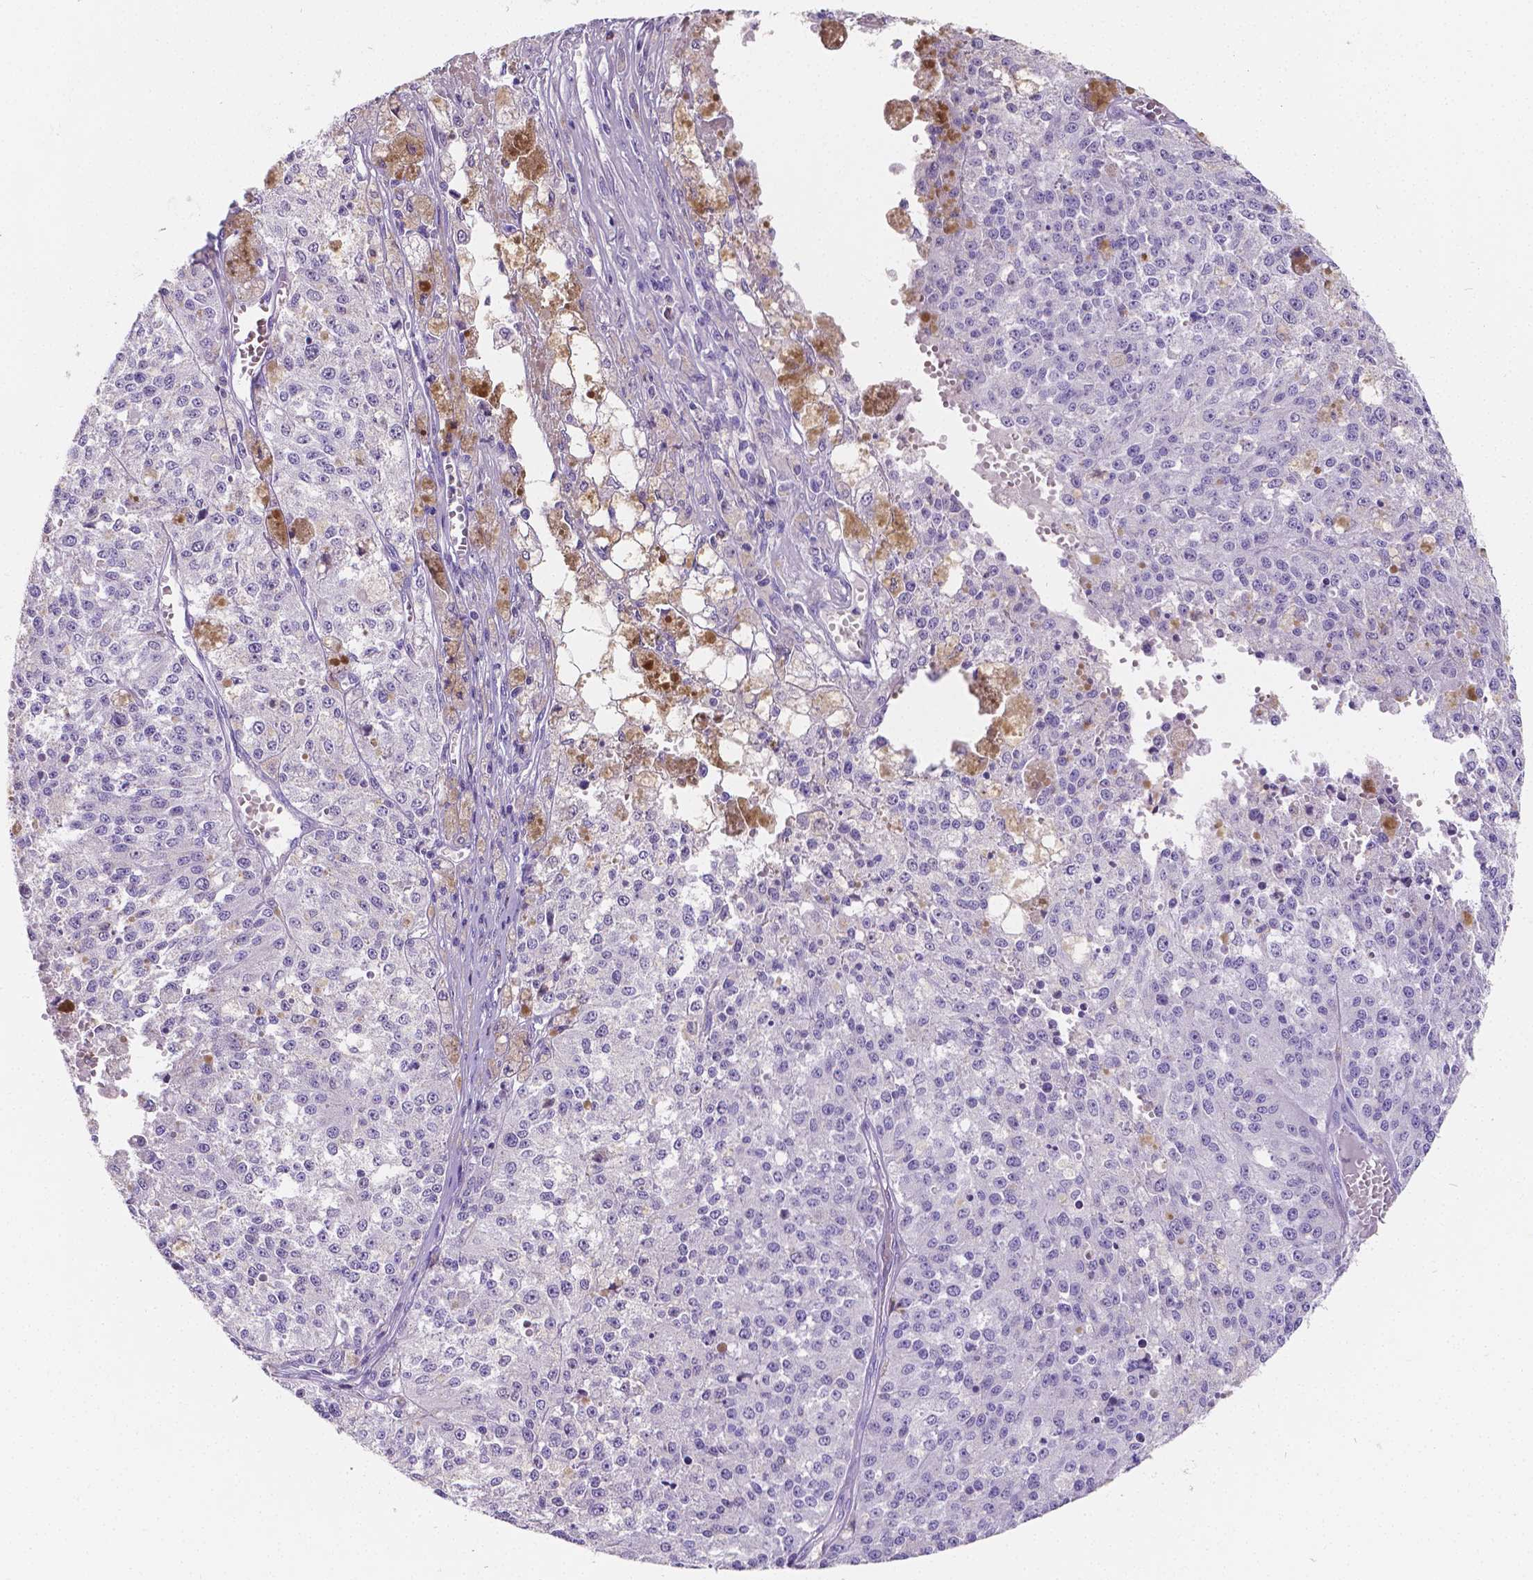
{"staining": {"intensity": "negative", "quantity": "none", "location": "none"}, "tissue": "melanoma", "cell_type": "Tumor cells", "image_type": "cancer", "snomed": [{"axis": "morphology", "description": "Malignant melanoma, Metastatic site"}, {"axis": "topography", "description": "Lymph node"}], "caption": "Immunohistochemistry histopathology image of malignant melanoma (metastatic site) stained for a protein (brown), which shows no positivity in tumor cells.", "gene": "SATB2", "patient": {"sex": "female", "age": 64}}